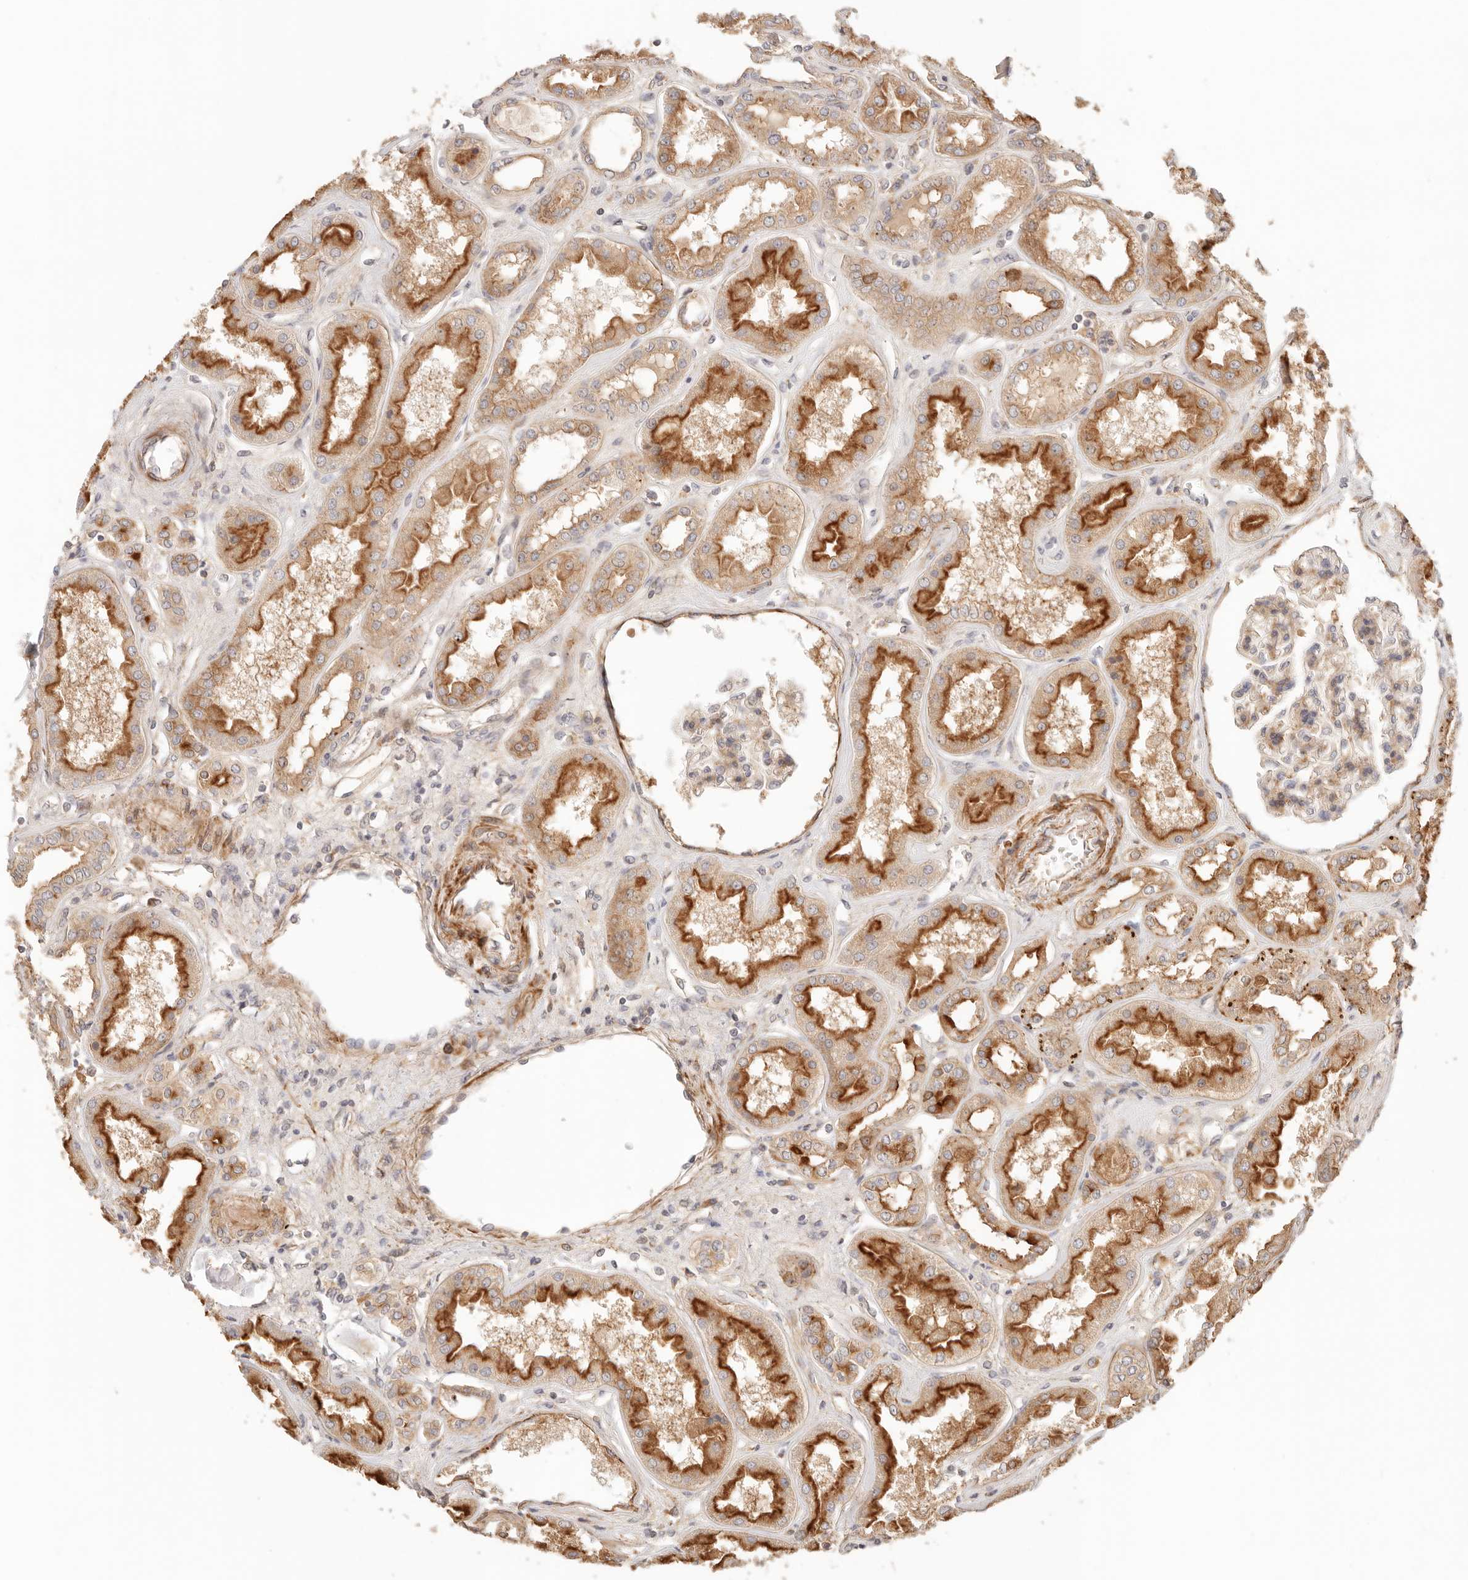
{"staining": {"intensity": "moderate", "quantity": "<25%", "location": "cytoplasmic/membranous"}, "tissue": "kidney", "cell_type": "Cells in glomeruli", "image_type": "normal", "snomed": [{"axis": "morphology", "description": "Normal tissue, NOS"}, {"axis": "topography", "description": "Kidney"}], "caption": "IHC (DAB (3,3'-diaminobenzidine)) staining of benign kidney demonstrates moderate cytoplasmic/membranous protein expression in about <25% of cells in glomeruli.", "gene": "IL1R2", "patient": {"sex": "female", "age": 56}}